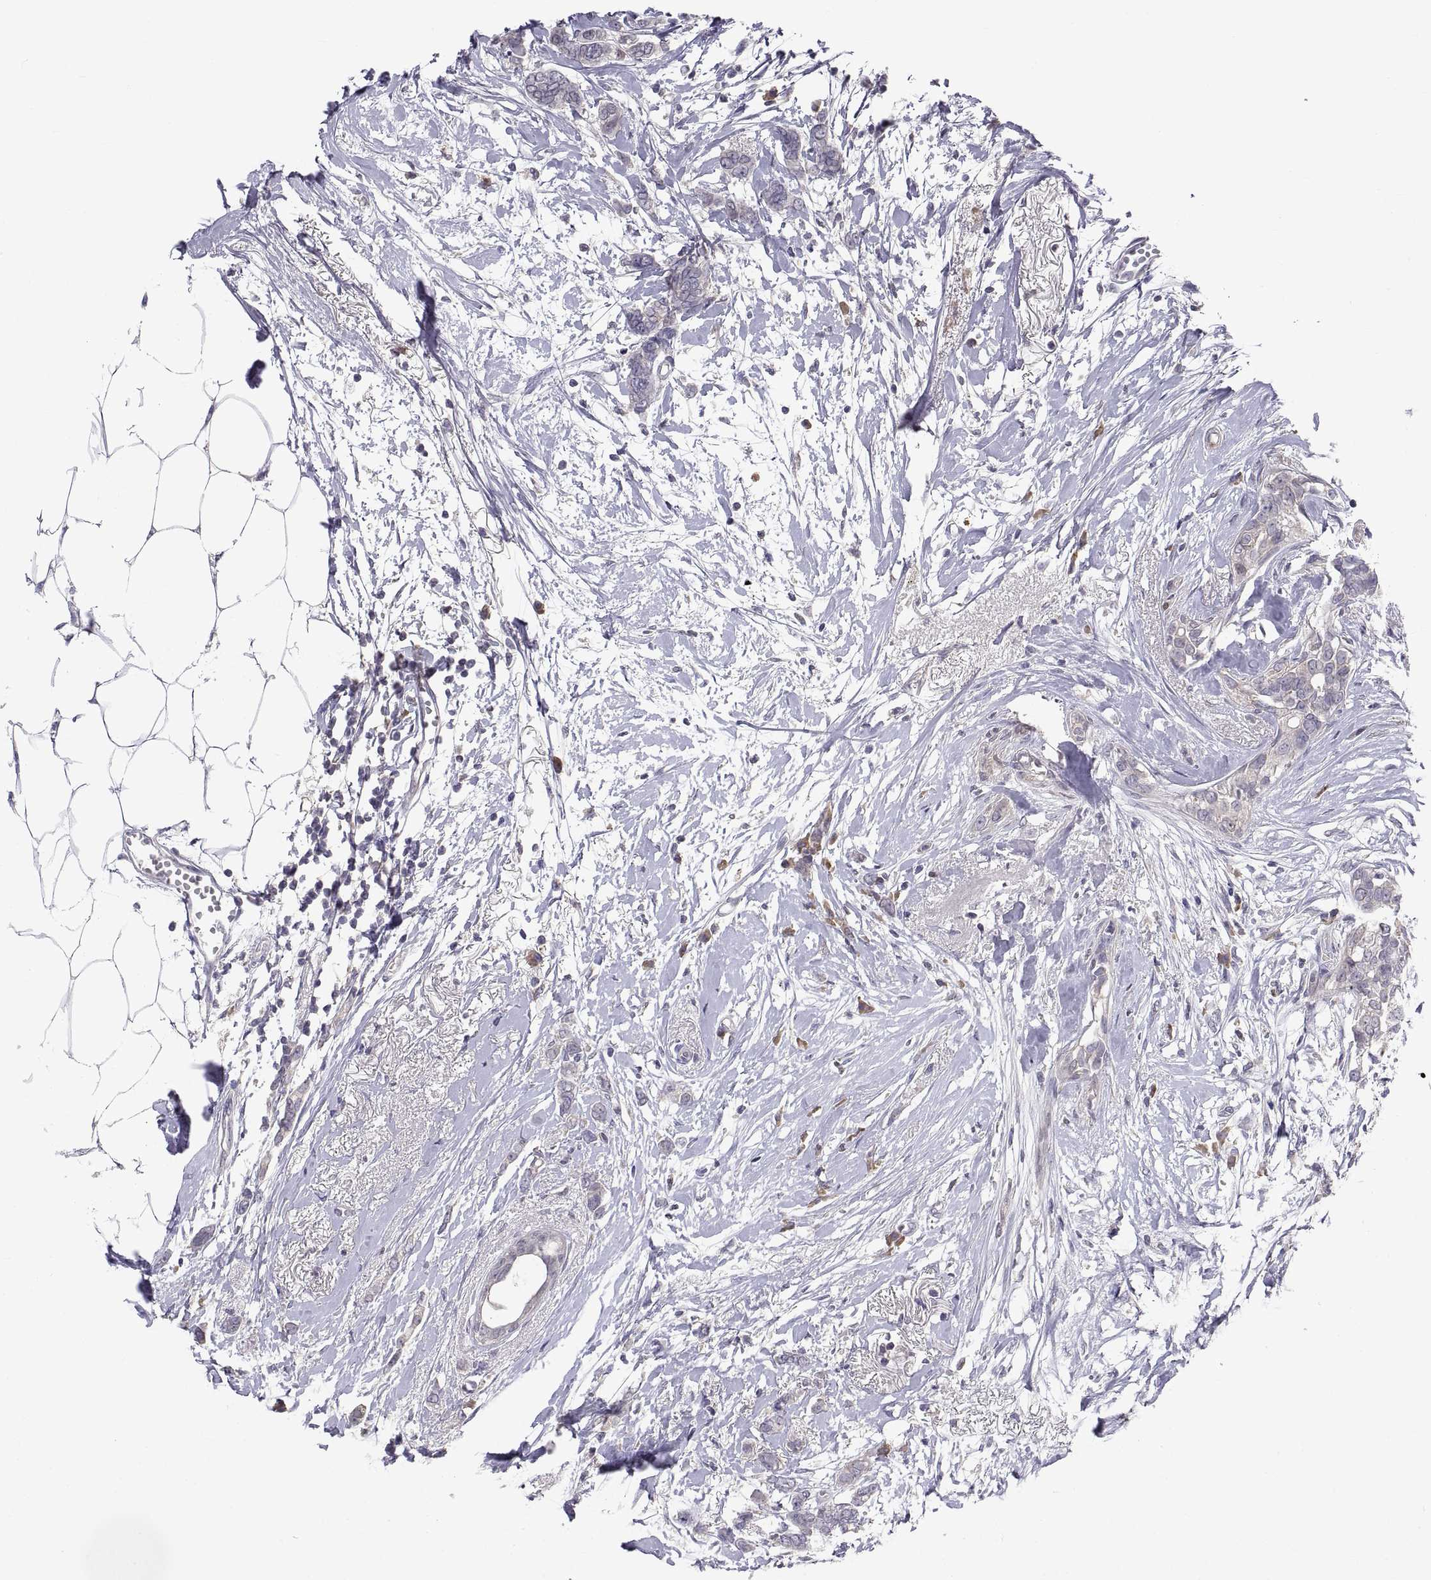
{"staining": {"intensity": "weak", "quantity": "<25%", "location": "cytoplasmic/membranous"}, "tissue": "breast cancer", "cell_type": "Tumor cells", "image_type": "cancer", "snomed": [{"axis": "morphology", "description": "Duct carcinoma"}, {"axis": "topography", "description": "Breast"}], "caption": "Tumor cells are negative for brown protein staining in infiltrating ductal carcinoma (breast). (DAB (3,3'-diaminobenzidine) immunohistochemistry (IHC) with hematoxylin counter stain).", "gene": "PKP1", "patient": {"sex": "female", "age": 40}}